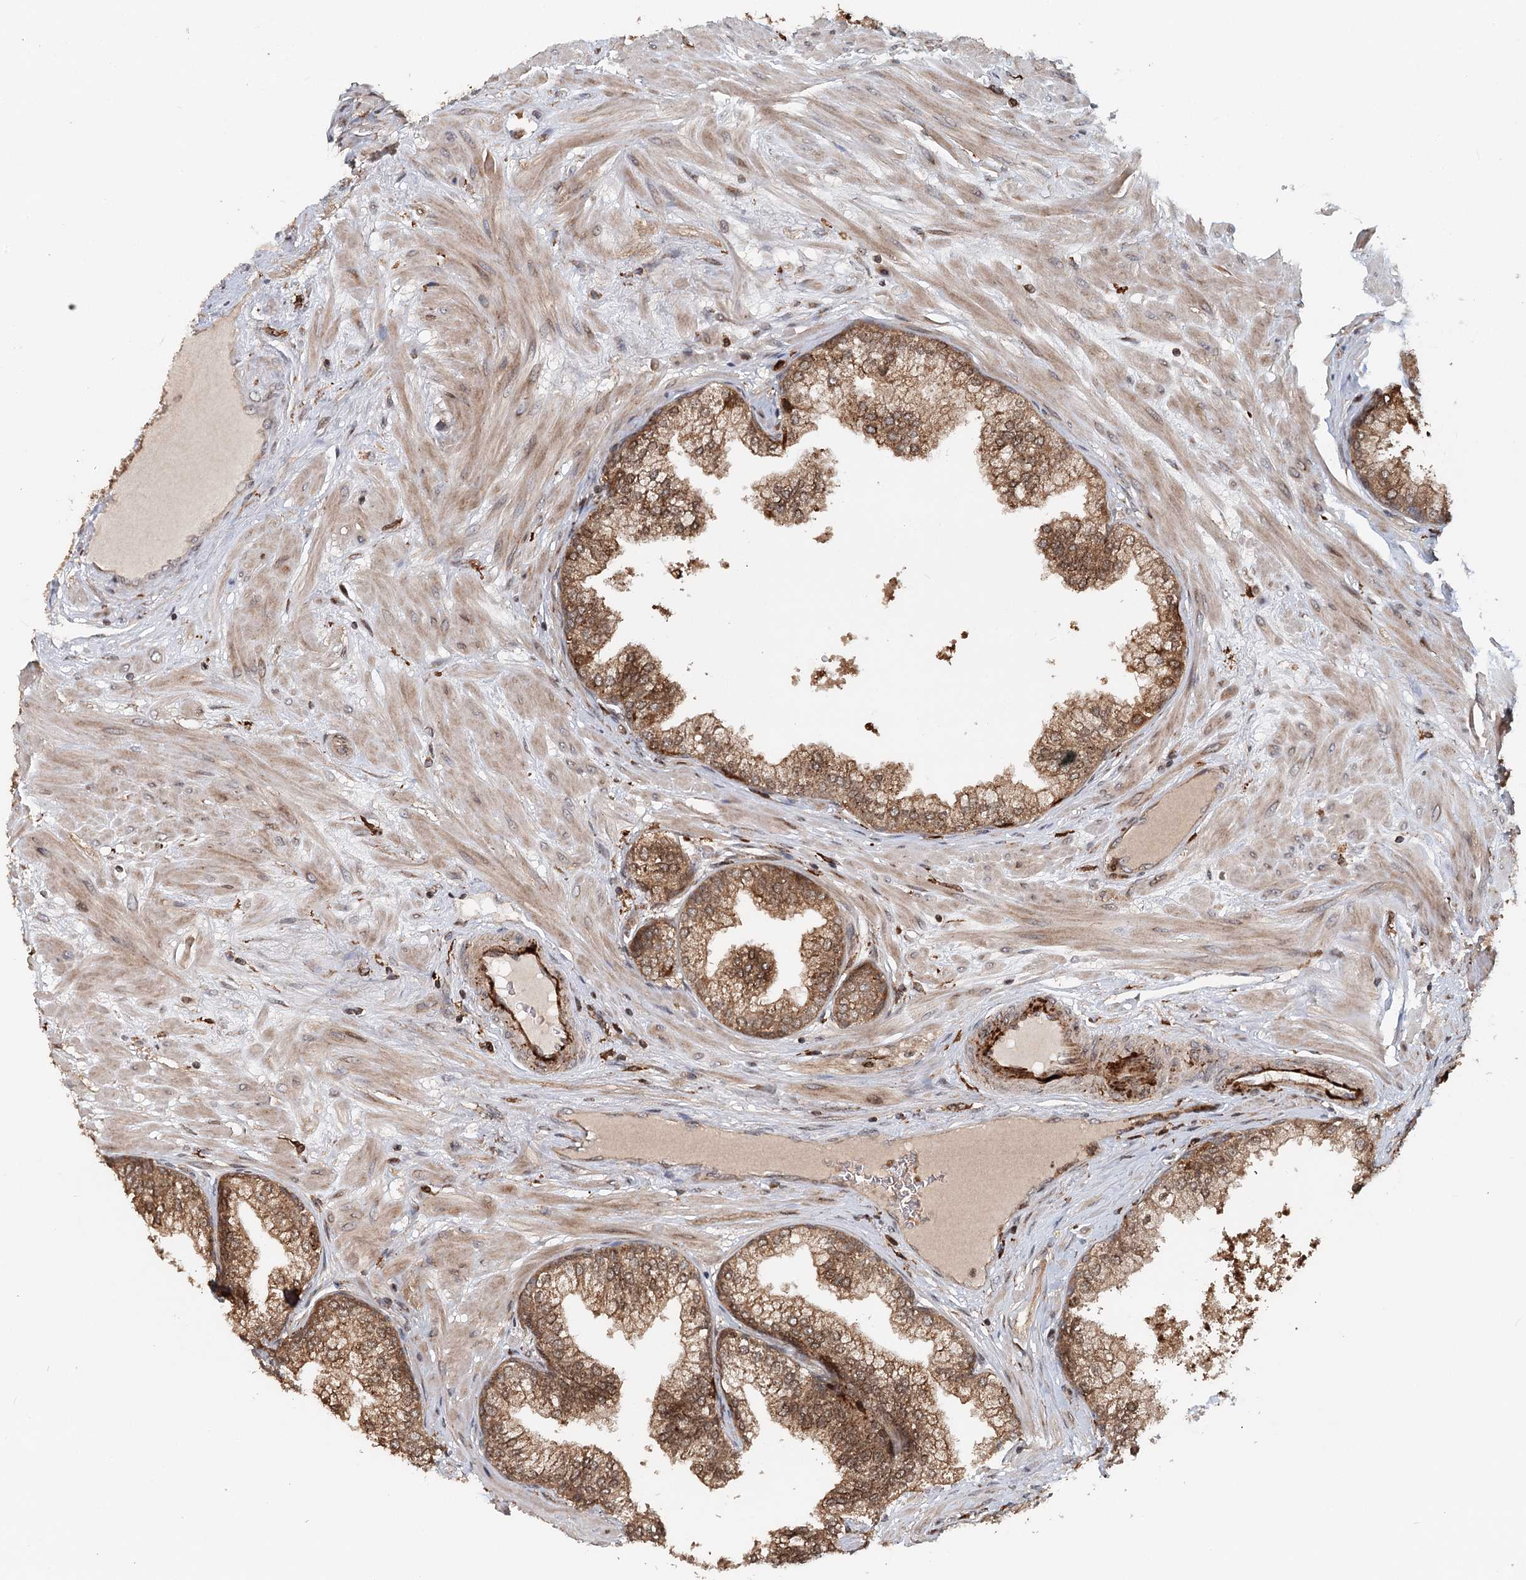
{"staining": {"intensity": "strong", "quantity": ">75%", "location": "cytoplasmic/membranous,nuclear"}, "tissue": "prostate", "cell_type": "Glandular cells", "image_type": "normal", "snomed": [{"axis": "morphology", "description": "Normal tissue, NOS"}, {"axis": "topography", "description": "Prostate"}], "caption": "High-power microscopy captured an immunohistochemistry (IHC) image of benign prostate, revealing strong cytoplasmic/membranous,nuclear staining in about >75% of glandular cells. (DAB IHC with brightfield microscopy, high magnification).", "gene": "RNF111", "patient": {"sex": "male", "age": 60}}